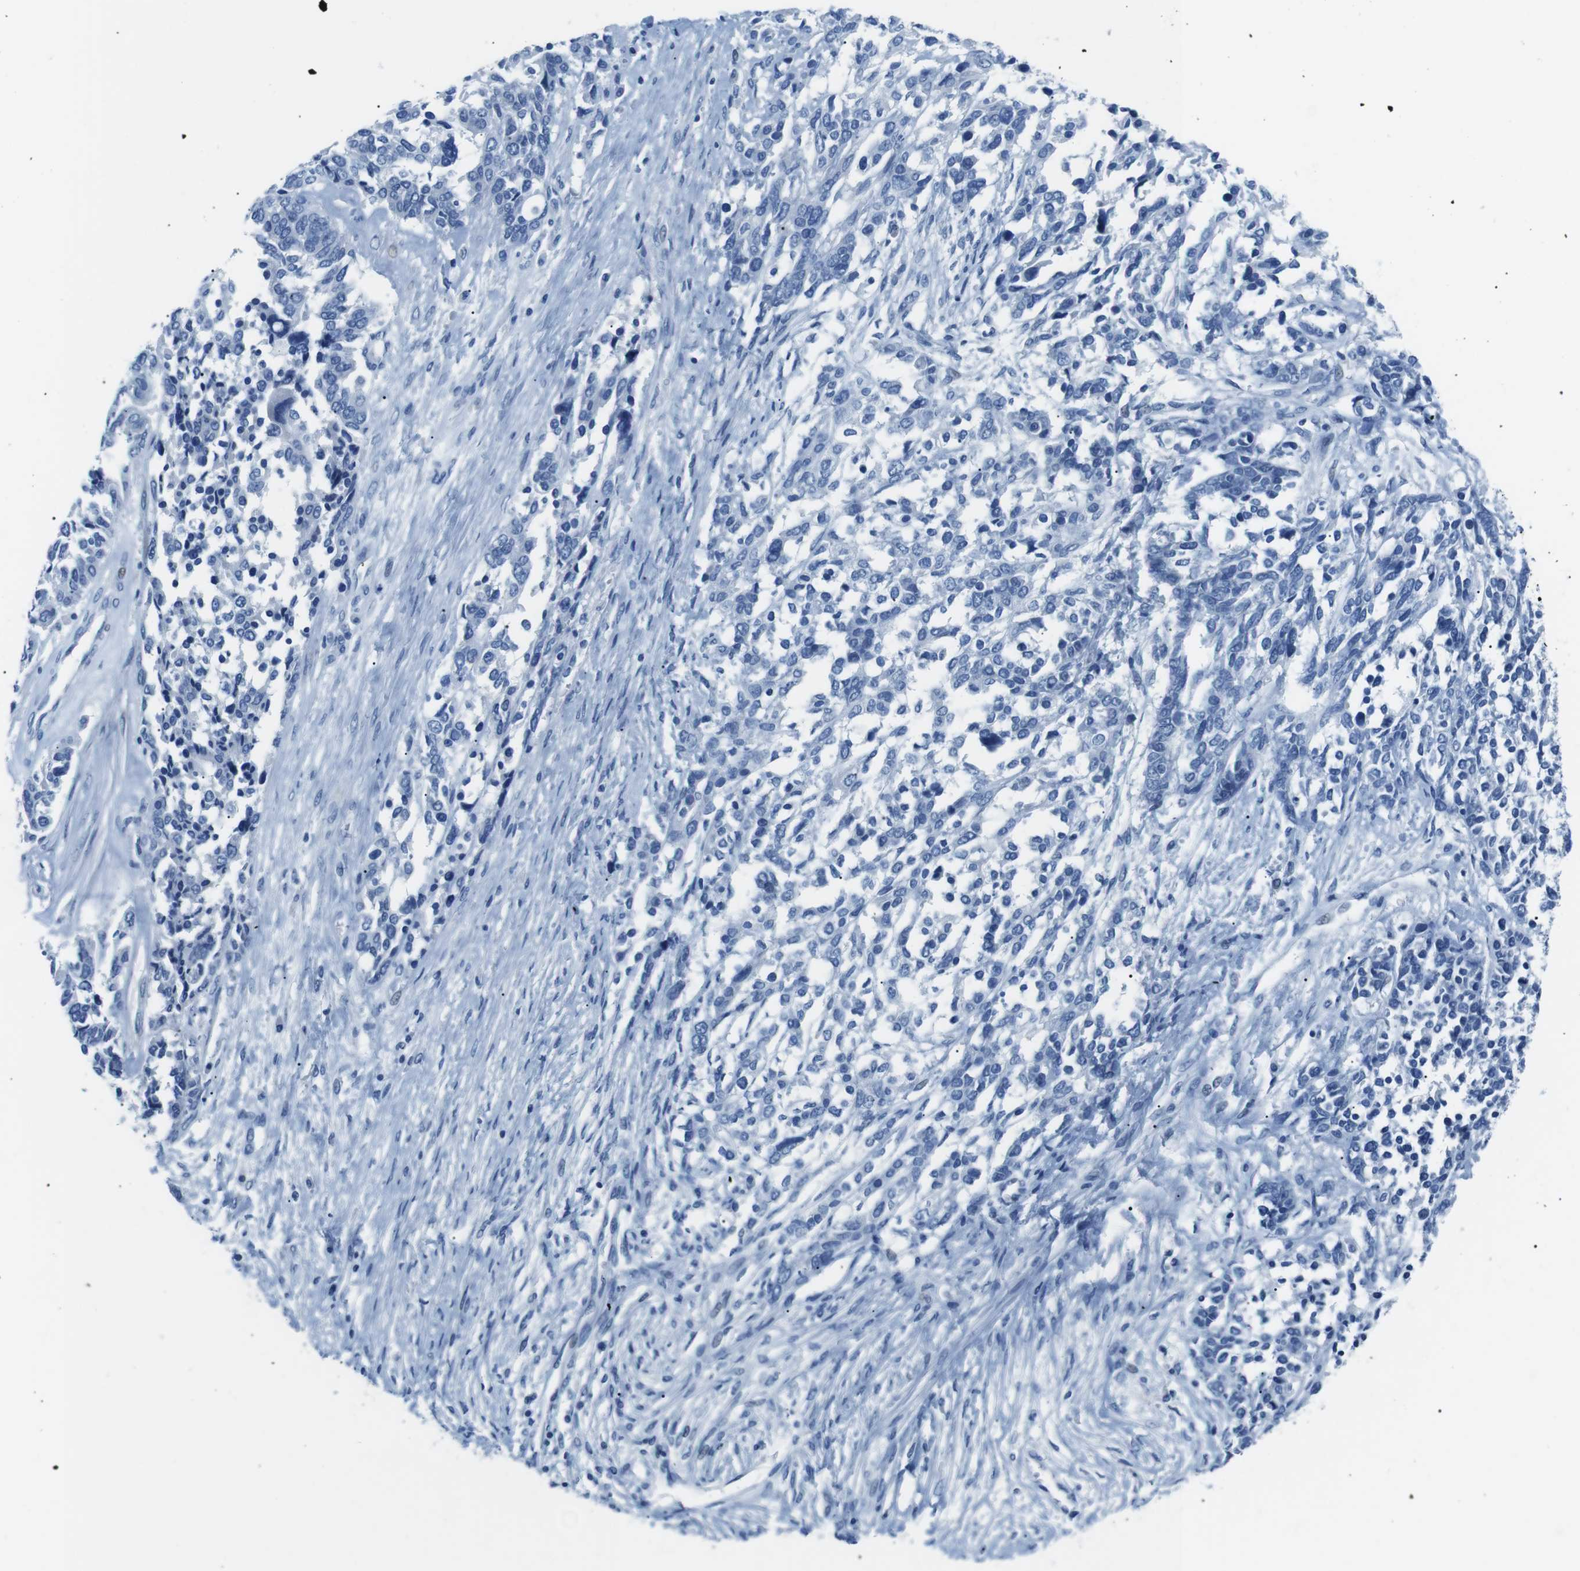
{"staining": {"intensity": "negative", "quantity": "none", "location": "none"}, "tissue": "ovarian cancer", "cell_type": "Tumor cells", "image_type": "cancer", "snomed": [{"axis": "morphology", "description": "Cystadenocarcinoma, serous, NOS"}, {"axis": "topography", "description": "Ovary"}], "caption": "This is a photomicrograph of immunohistochemistry staining of ovarian serous cystadenocarcinoma, which shows no expression in tumor cells. (Stains: DAB (3,3'-diaminobenzidine) immunohistochemistry (IHC) with hematoxylin counter stain, Microscopy: brightfield microscopy at high magnification).", "gene": "MUC2", "patient": {"sex": "female", "age": 44}}